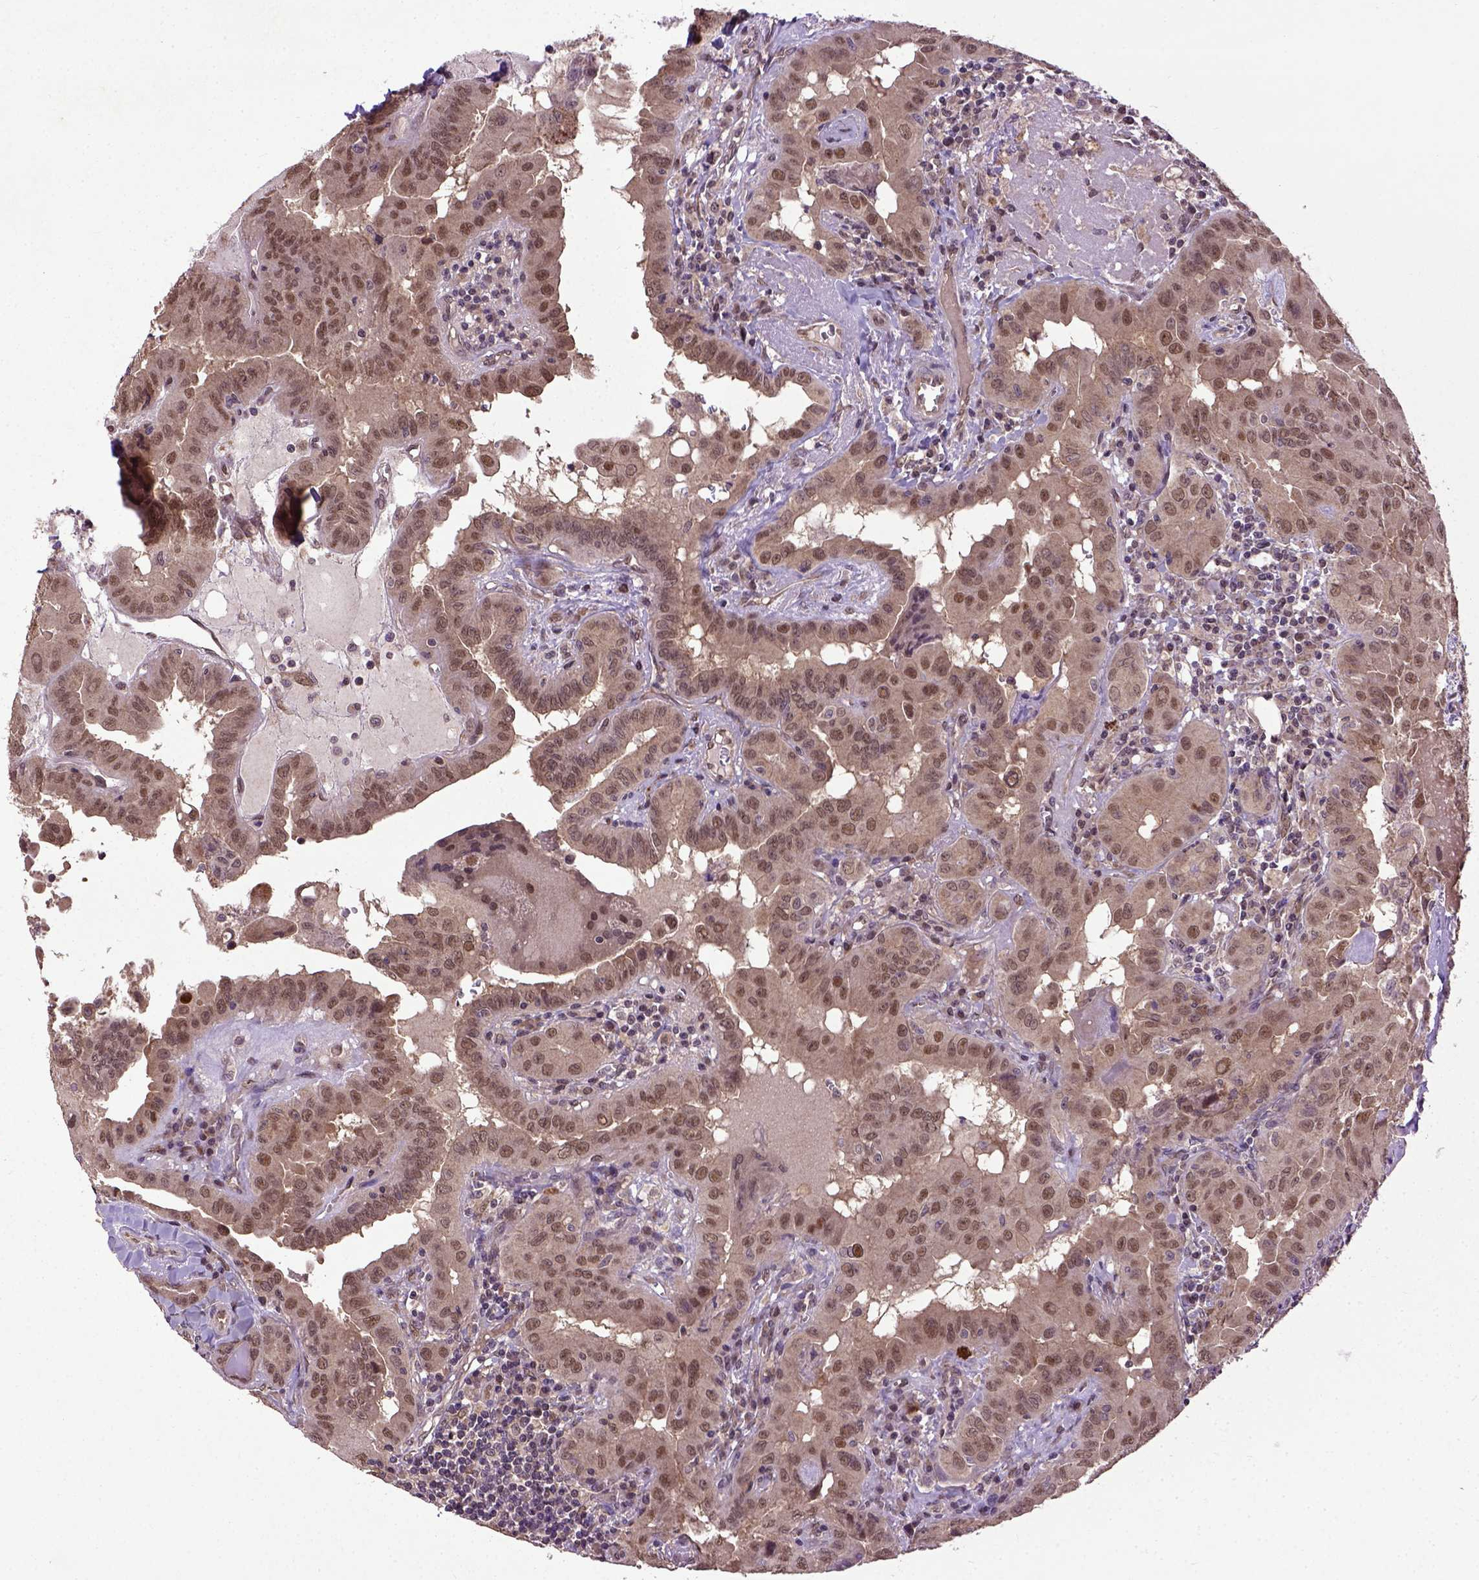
{"staining": {"intensity": "moderate", "quantity": ">75%", "location": "cytoplasmic/membranous,nuclear"}, "tissue": "thyroid cancer", "cell_type": "Tumor cells", "image_type": "cancer", "snomed": [{"axis": "morphology", "description": "Papillary adenocarcinoma, NOS"}, {"axis": "topography", "description": "Thyroid gland"}], "caption": "The immunohistochemical stain highlights moderate cytoplasmic/membranous and nuclear staining in tumor cells of papillary adenocarcinoma (thyroid) tissue.", "gene": "UBA3", "patient": {"sex": "female", "age": 37}}